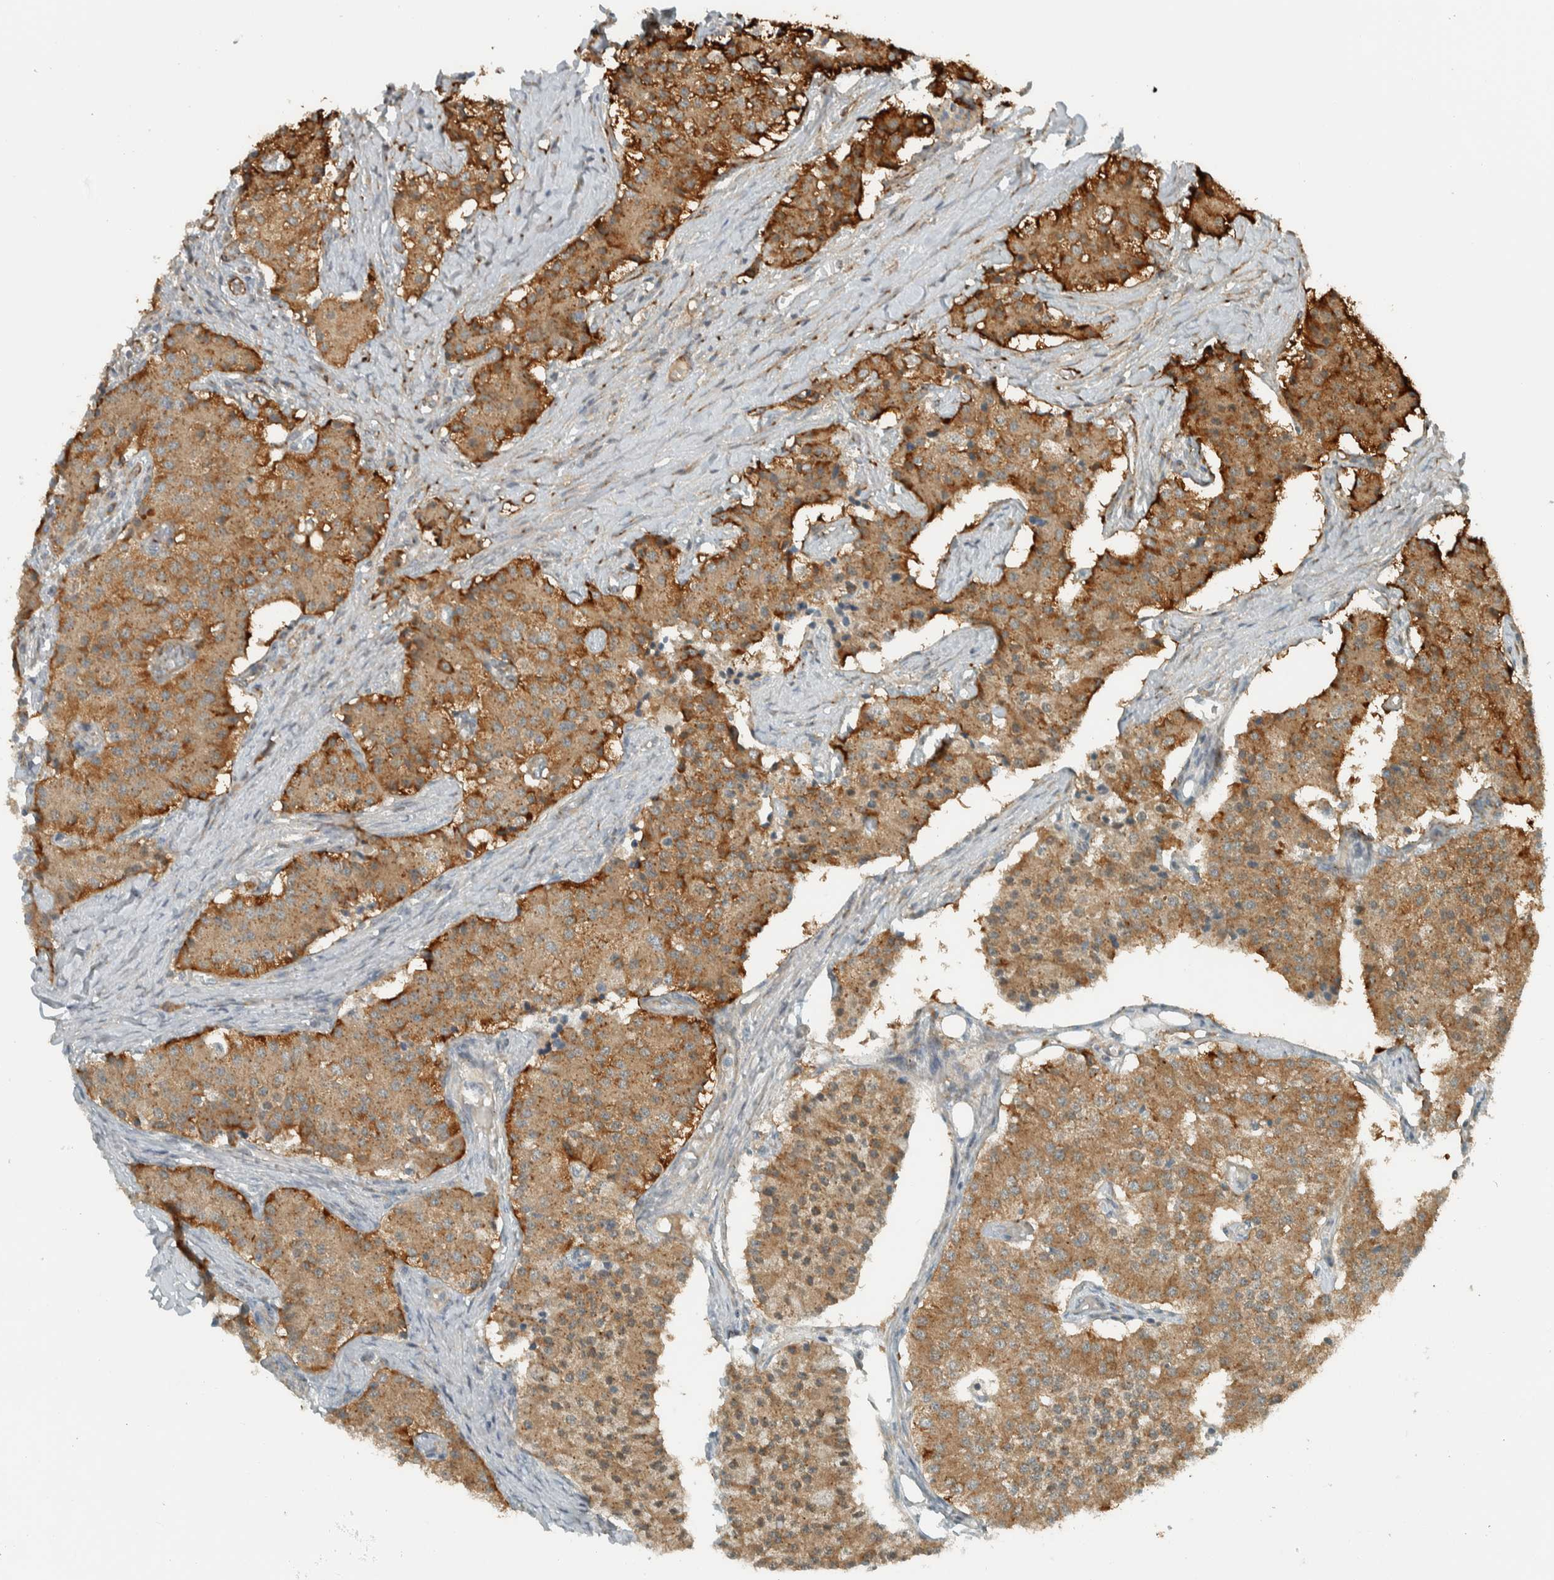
{"staining": {"intensity": "moderate", "quantity": ">75%", "location": "cytoplasmic/membranous"}, "tissue": "carcinoid", "cell_type": "Tumor cells", "image_type": "cancer", "snomed": [{"axis": "morphology", "description": "Carcinoid, malignant, NOS"}, {"axis": "topography", "description": "Colon"}], "caption": "Brown immunohistochemical staining in malignant carcinoid demonstrates moderate cytoplasmic/membranous positivity in about >75% of tumor cells. (Brightfield microscopy of DAB IHC at high magnification).", "gene": "EXOC7", "patient": {"sex": "female", "age": 52}}